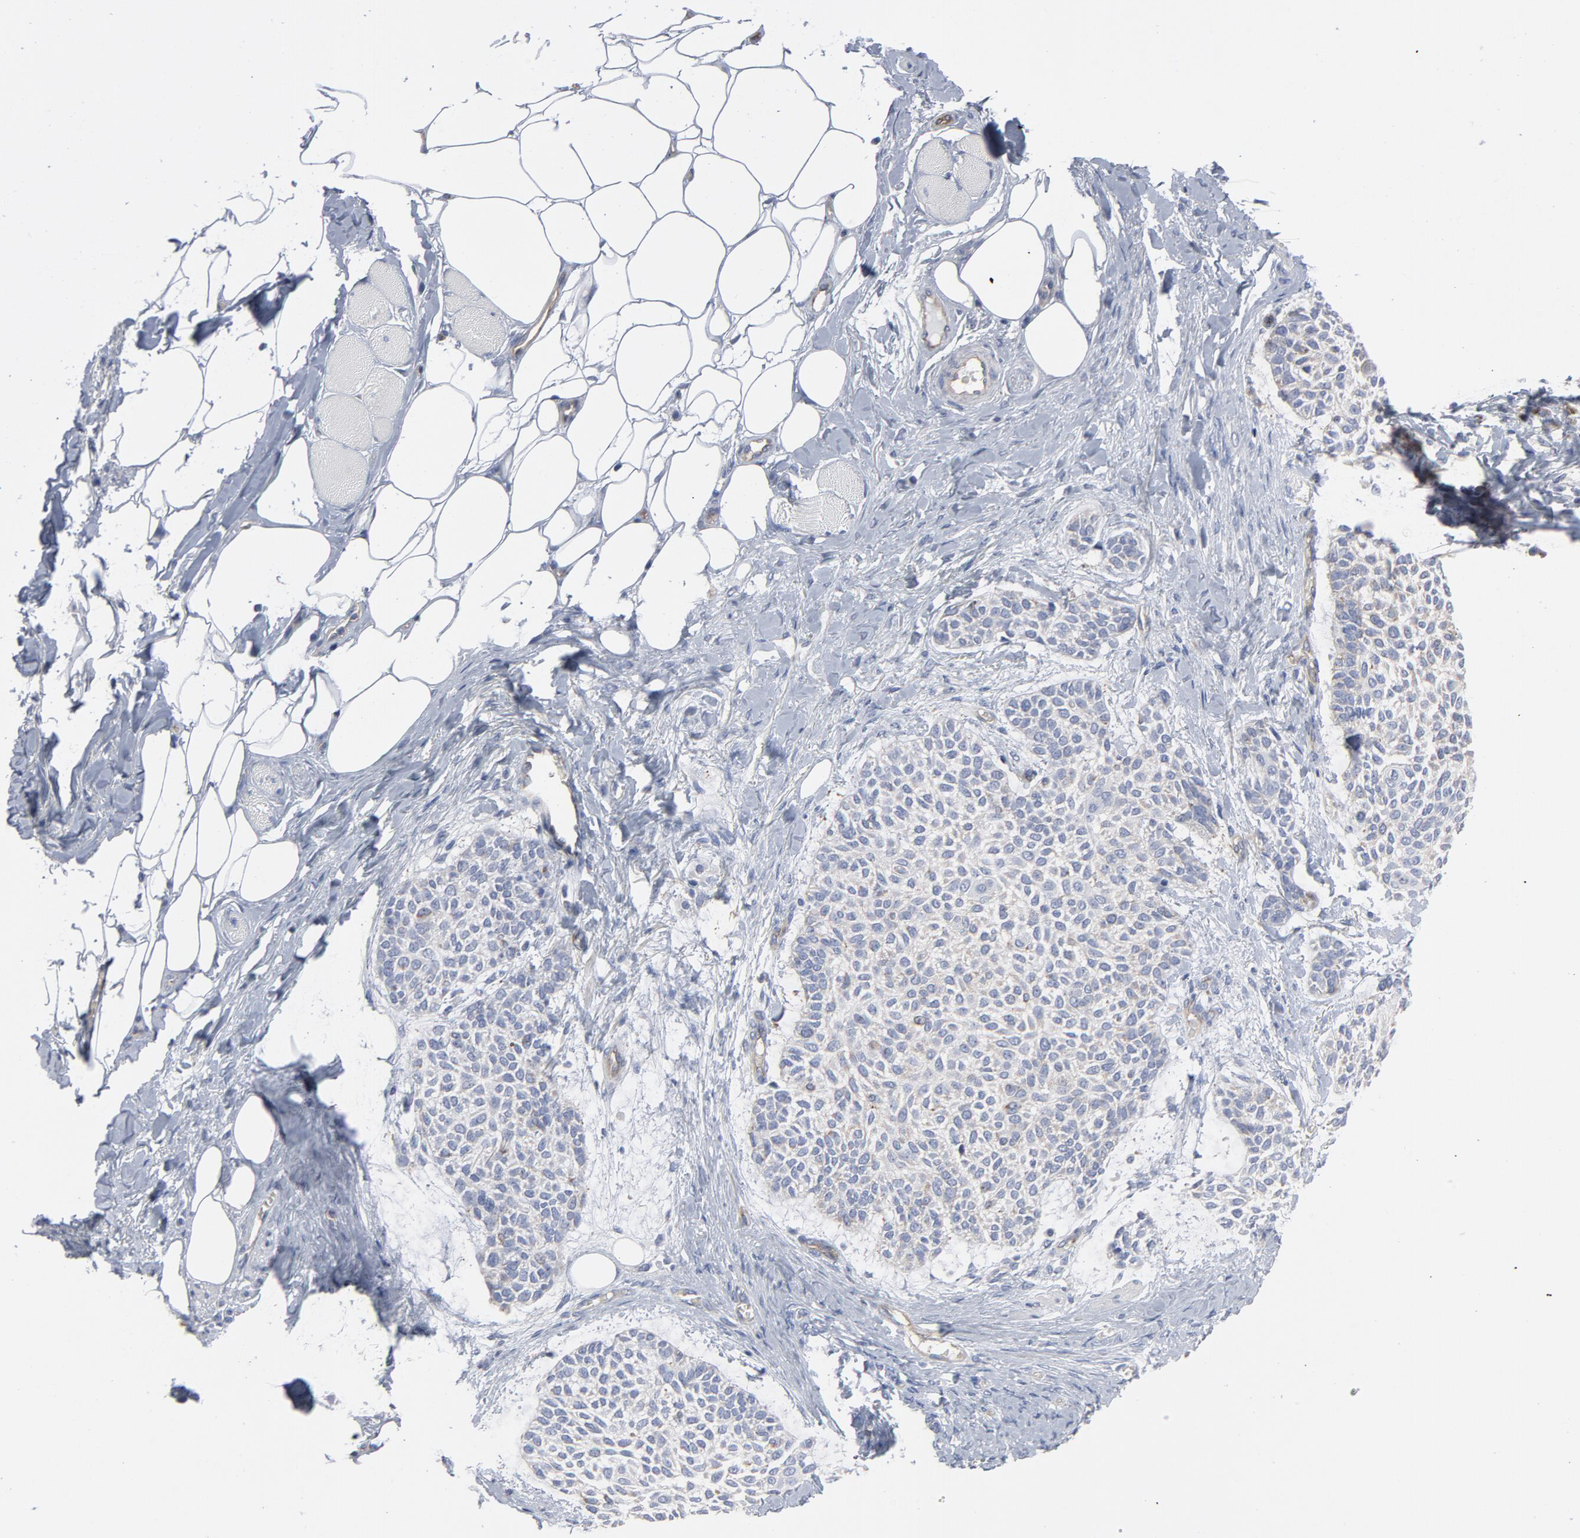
{"staining": {"intensity": "negative", "quantity": "none", "location": "none"}, "tissue": "skin cancer", "cell_type": "Tumor cells", "image_type": "cancer", "snomed": [{"axis": "morphology", "description": "Normal tissue, NOS"}, {"axis": "morphology", "description": "Basal cell carcinoma"}, {"axis": "topography", "description": "Skin"}], "caption": "This is an immunohistochemistry (IHC) photomicrograph of human skin basal cell carcinoma. There is no staining in tumor cells.", "gene": "OXA1L", "patient": {"sex": "female", "age": 70}}